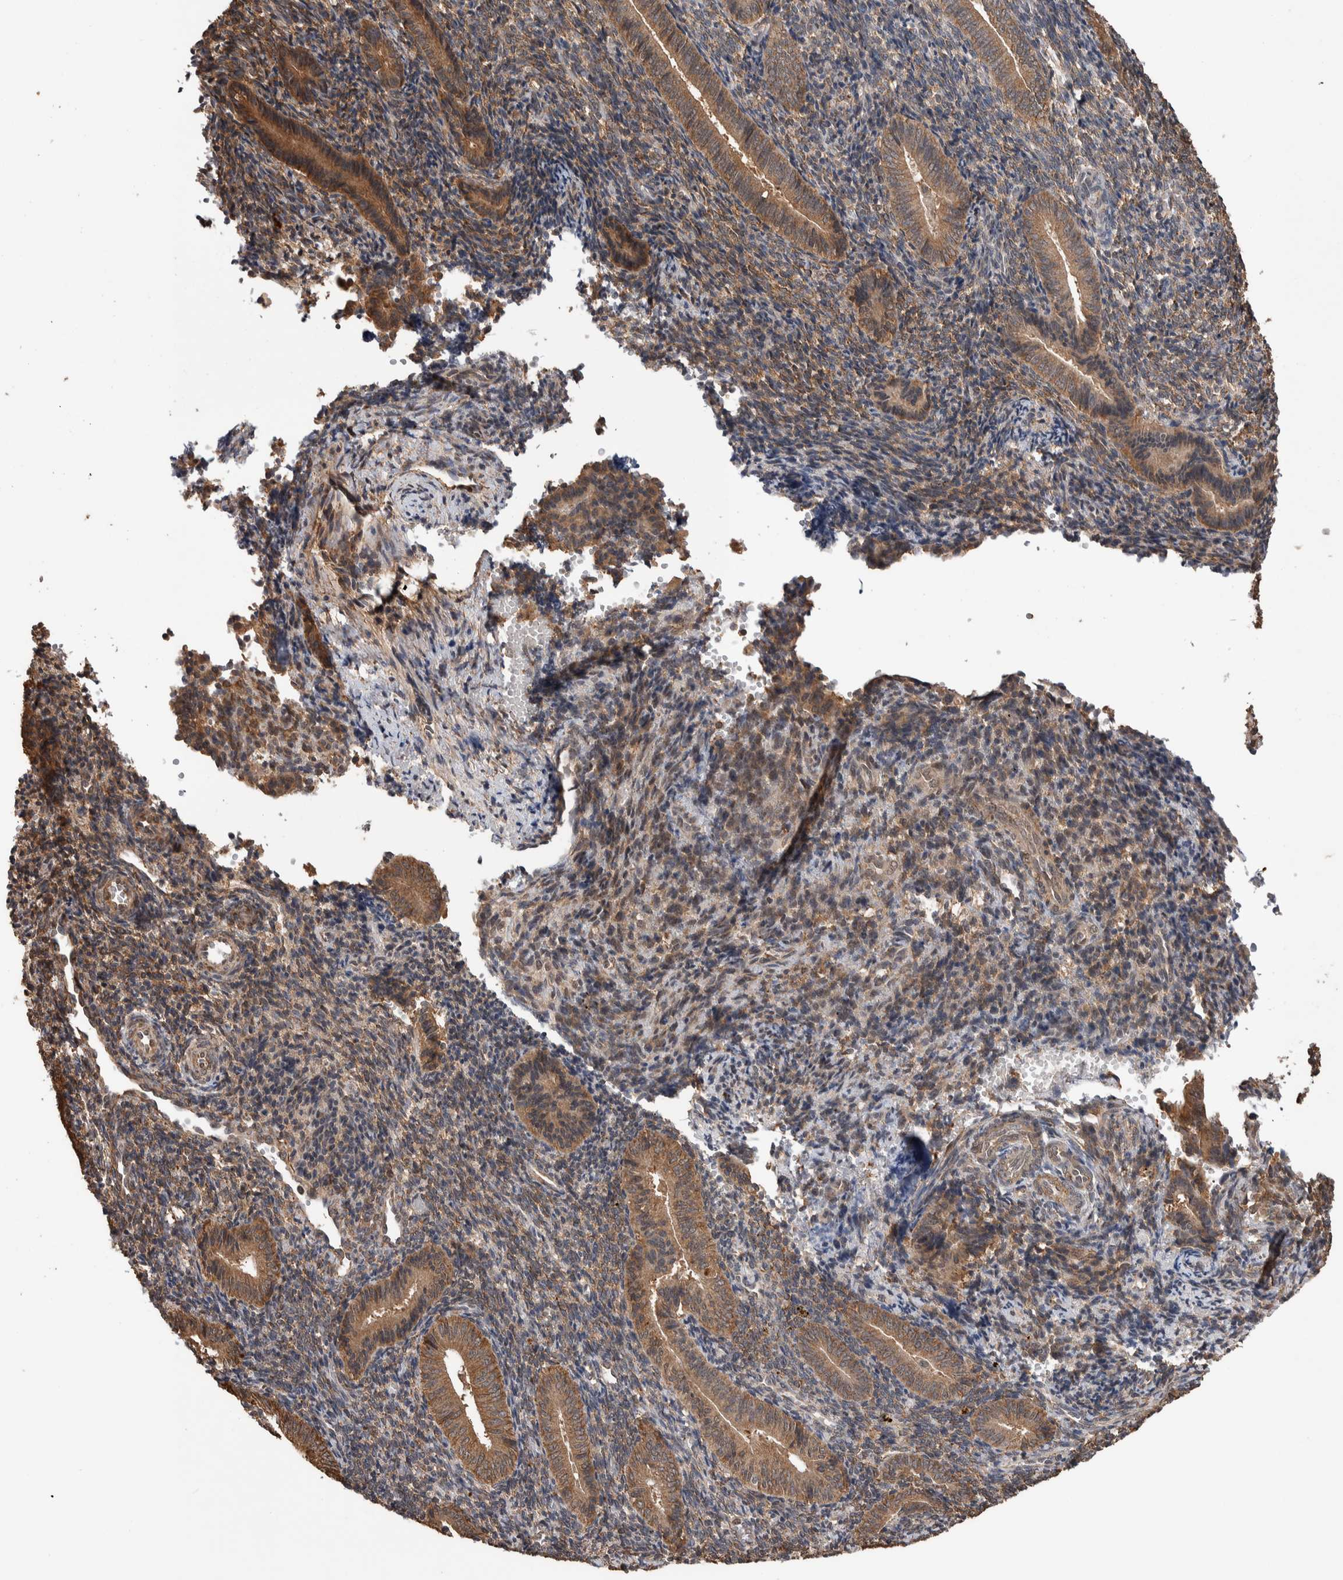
{"staining": {"intensity": "weak", "quantity": ">75%", "location": "cytoplasmic/membranous"}, "tissue": "endometrium", "cell_type": "Cells in endometrial stroma", "image_type": "normal", "snomed": [{"axis": "morphology", "description": "Normal tissue, NOS"}, {"axis": "topography", "description": "Uterus"}, {"axis": "topography", "description": "Endometrium"}], "caption": "Immunohistochemistry of unremarkable endometrium reveals low levels of weak cytoplasmic/membranous positivity in about >75% of cells in endometrial stroma. (IHC, brightfield microscopy, high magnification).", "gene": "DVL2", "patient": {"sex": "female", "age": 33}}